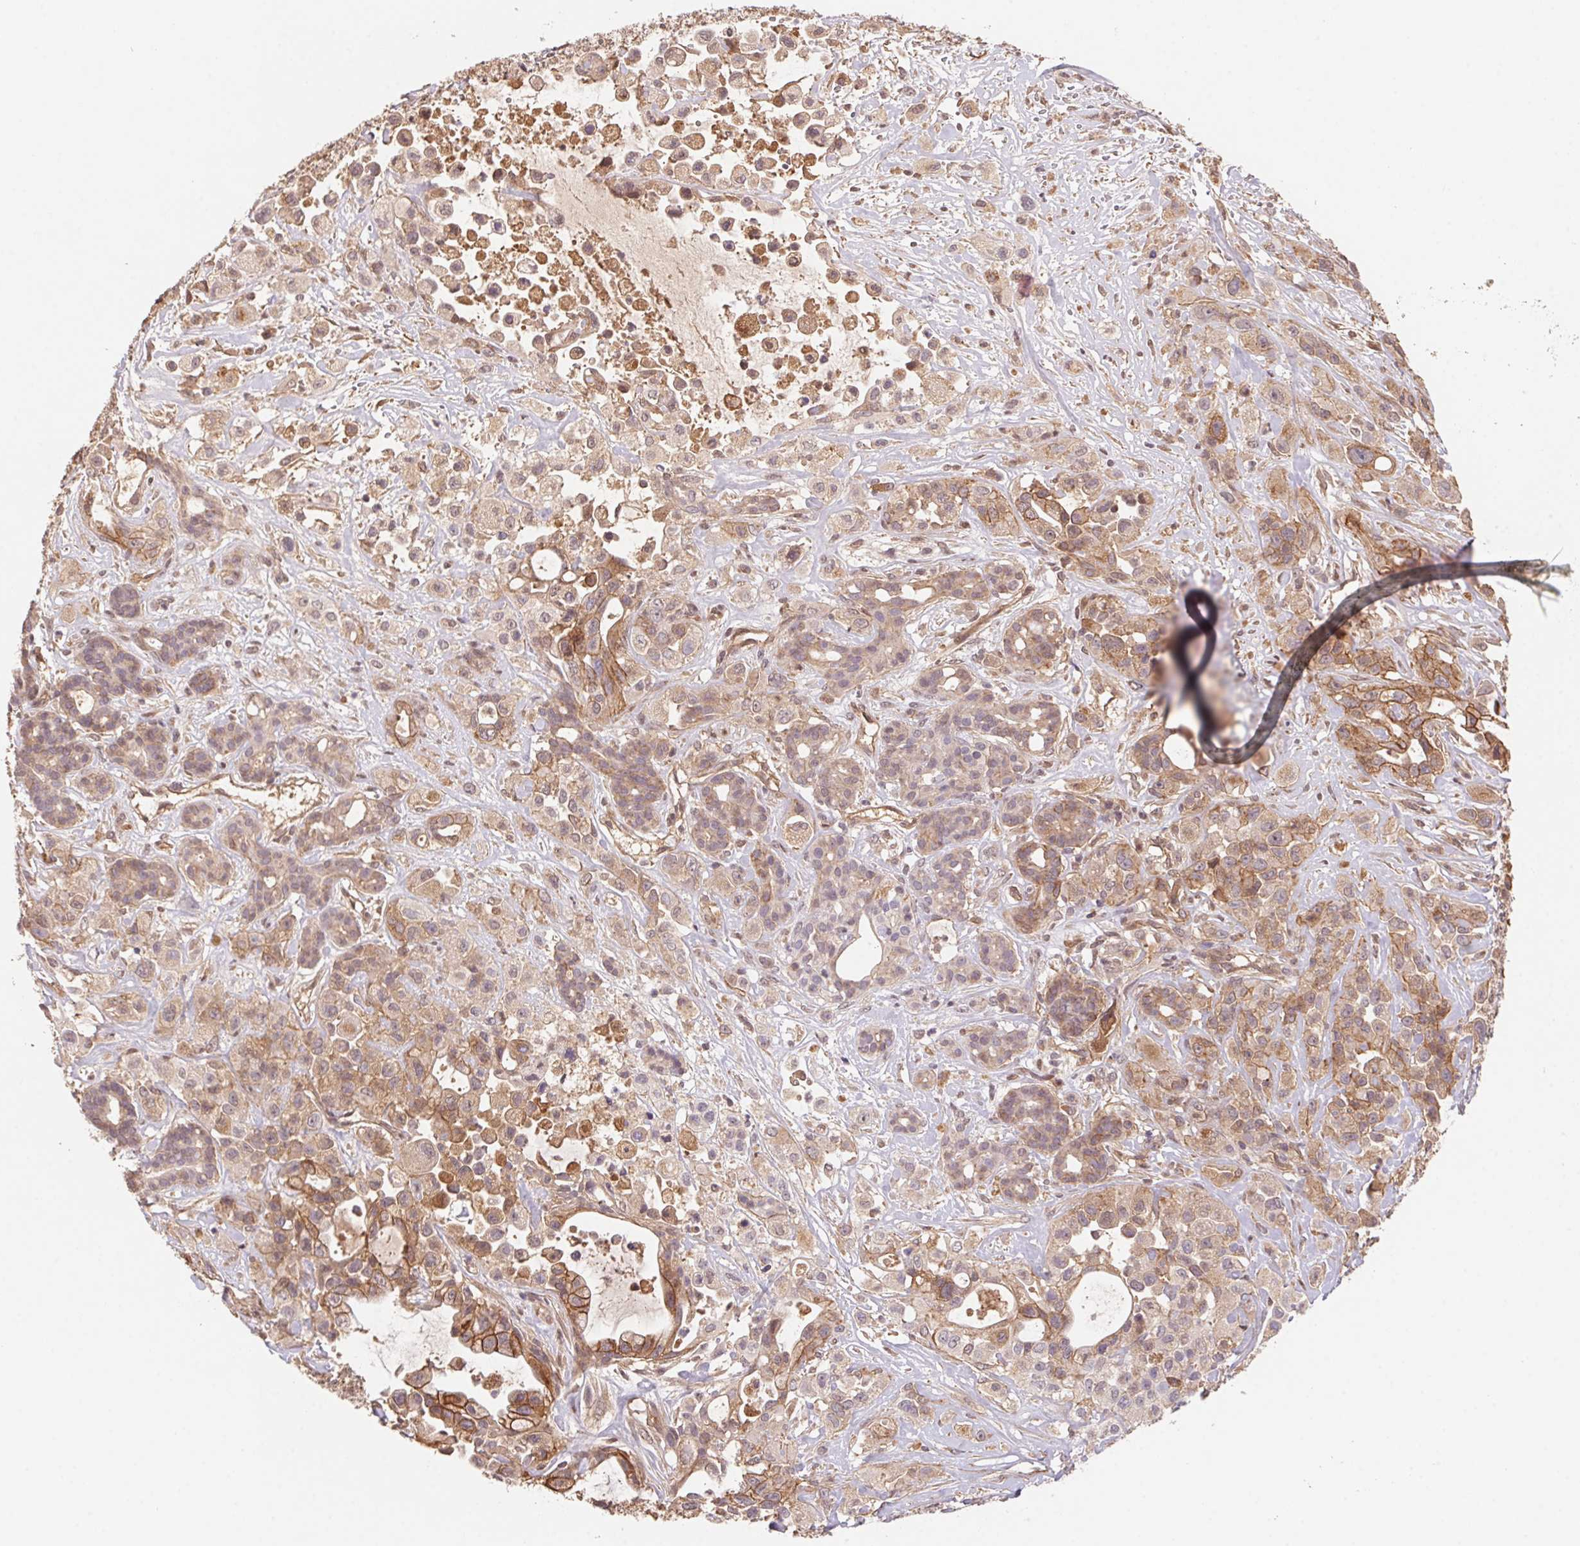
{"staining": {"intensity": "moderate", "quantity": ">75%", "location": "cytoplasmic/membranous"}, "tissue": "pancreatic cancer", "cell_type": "Tumor cells", "image_type": "cancer", "snomed": [{"axis": "morphology", "description": "Adenocarcinoma, NOS"}, {"axis": "topography", "description": "Pancreas"}], "caption": "Tumor cells exhibit moderate cytoplasmic/membranous staining in approximately >75% of cells in pancreatic cancer (adenocarcinoma). (DAB IHC with brightfield microscopy, high magnification).", "gene": "SLC52A2", "patient": {"sex": "male", "age": 44}}